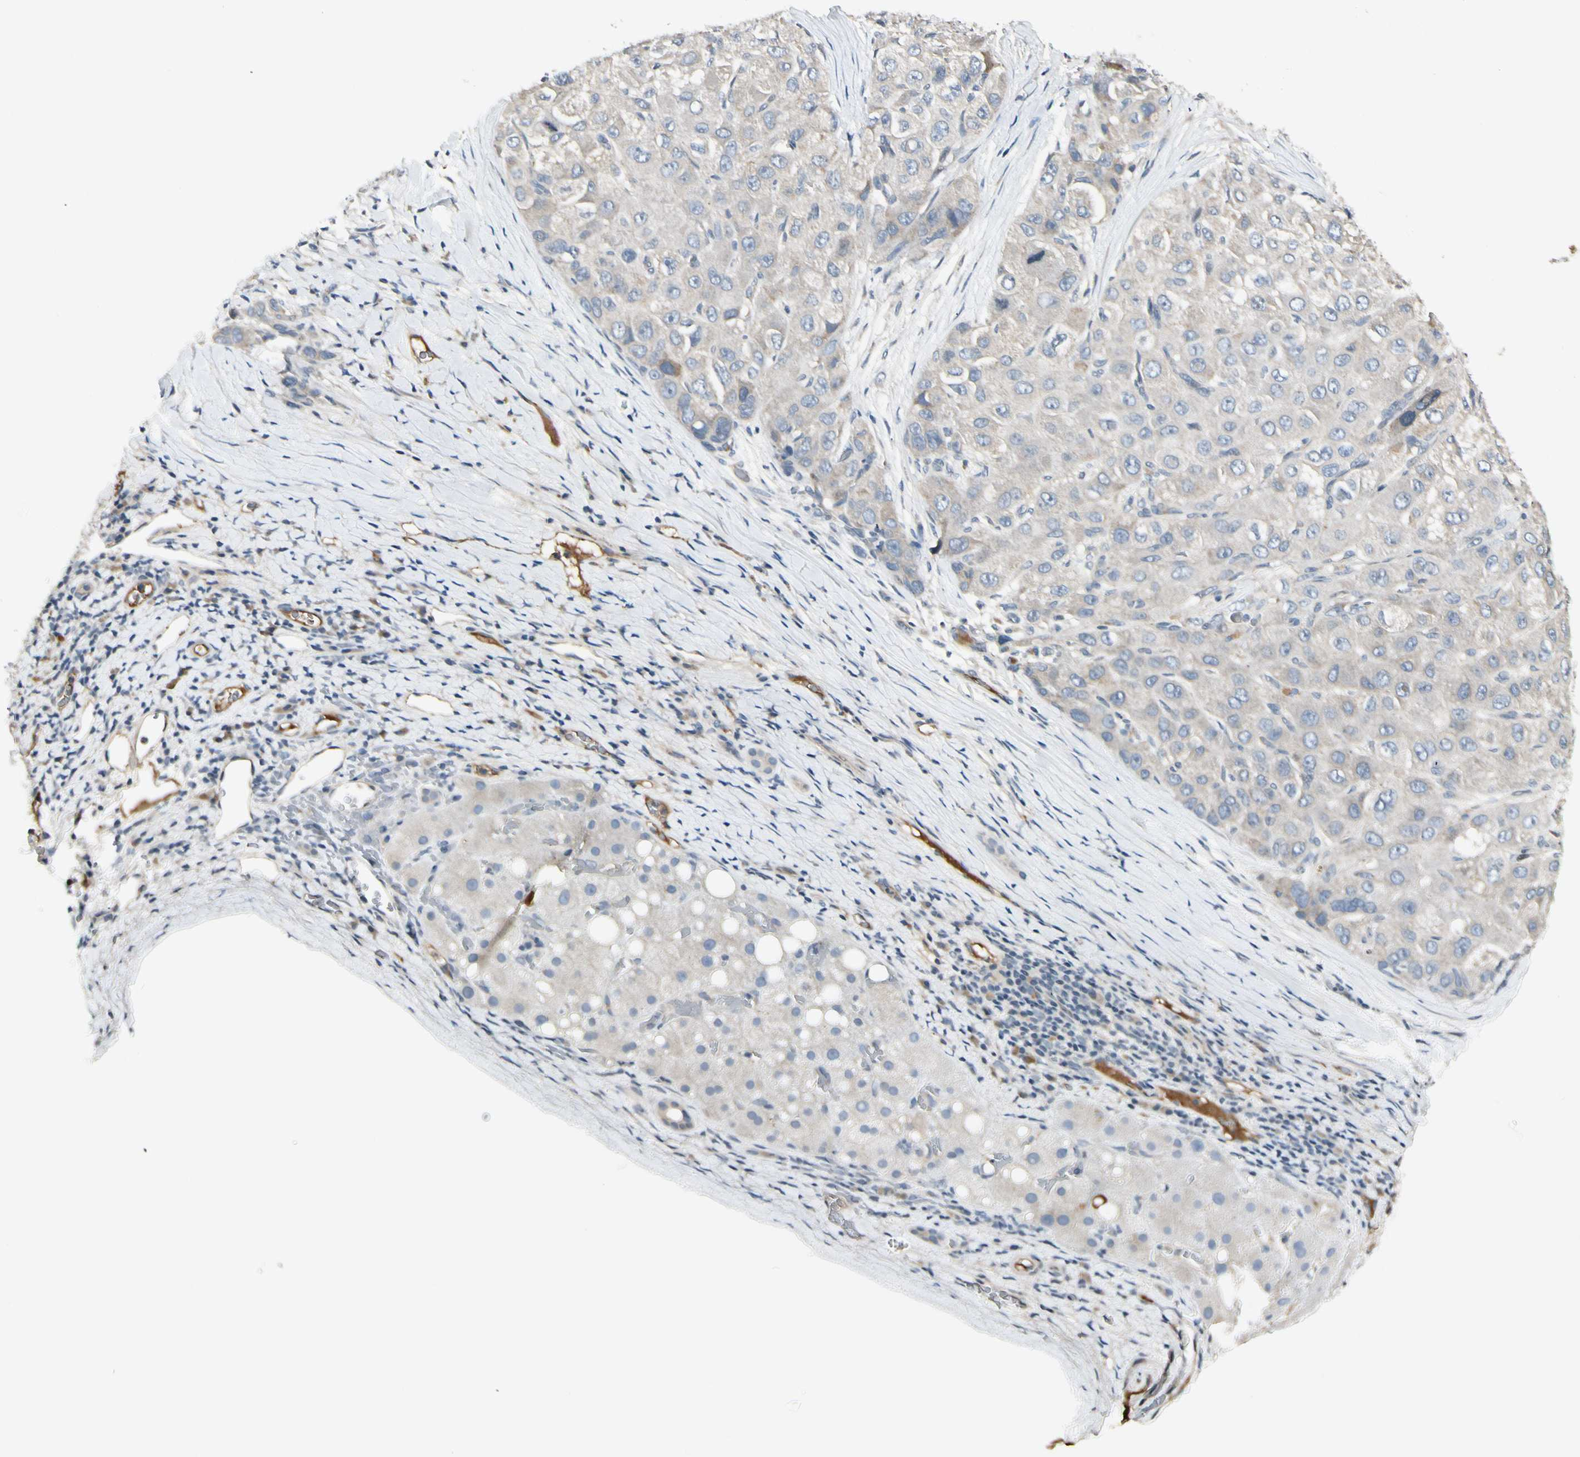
{"staining": {"intensity": "weak", "quantity": "<25%", "location": "cytoplasmic/membranous"}, "tissue": "liver cancer", "cell_type": "Tumor cells", "image_type": "cancer", "snomed": [{"axis": "morphology", "description": "Carcinoma, Hepatocellular, NOS"}, {"axis": "topography", "description": "Liver"}], "caption": "The image shows no significant staining in tumor cells of hepatocellular carcinoma (liver).", "gene": "ICAM5", "patient": {"sex": "male", "age": 80}}